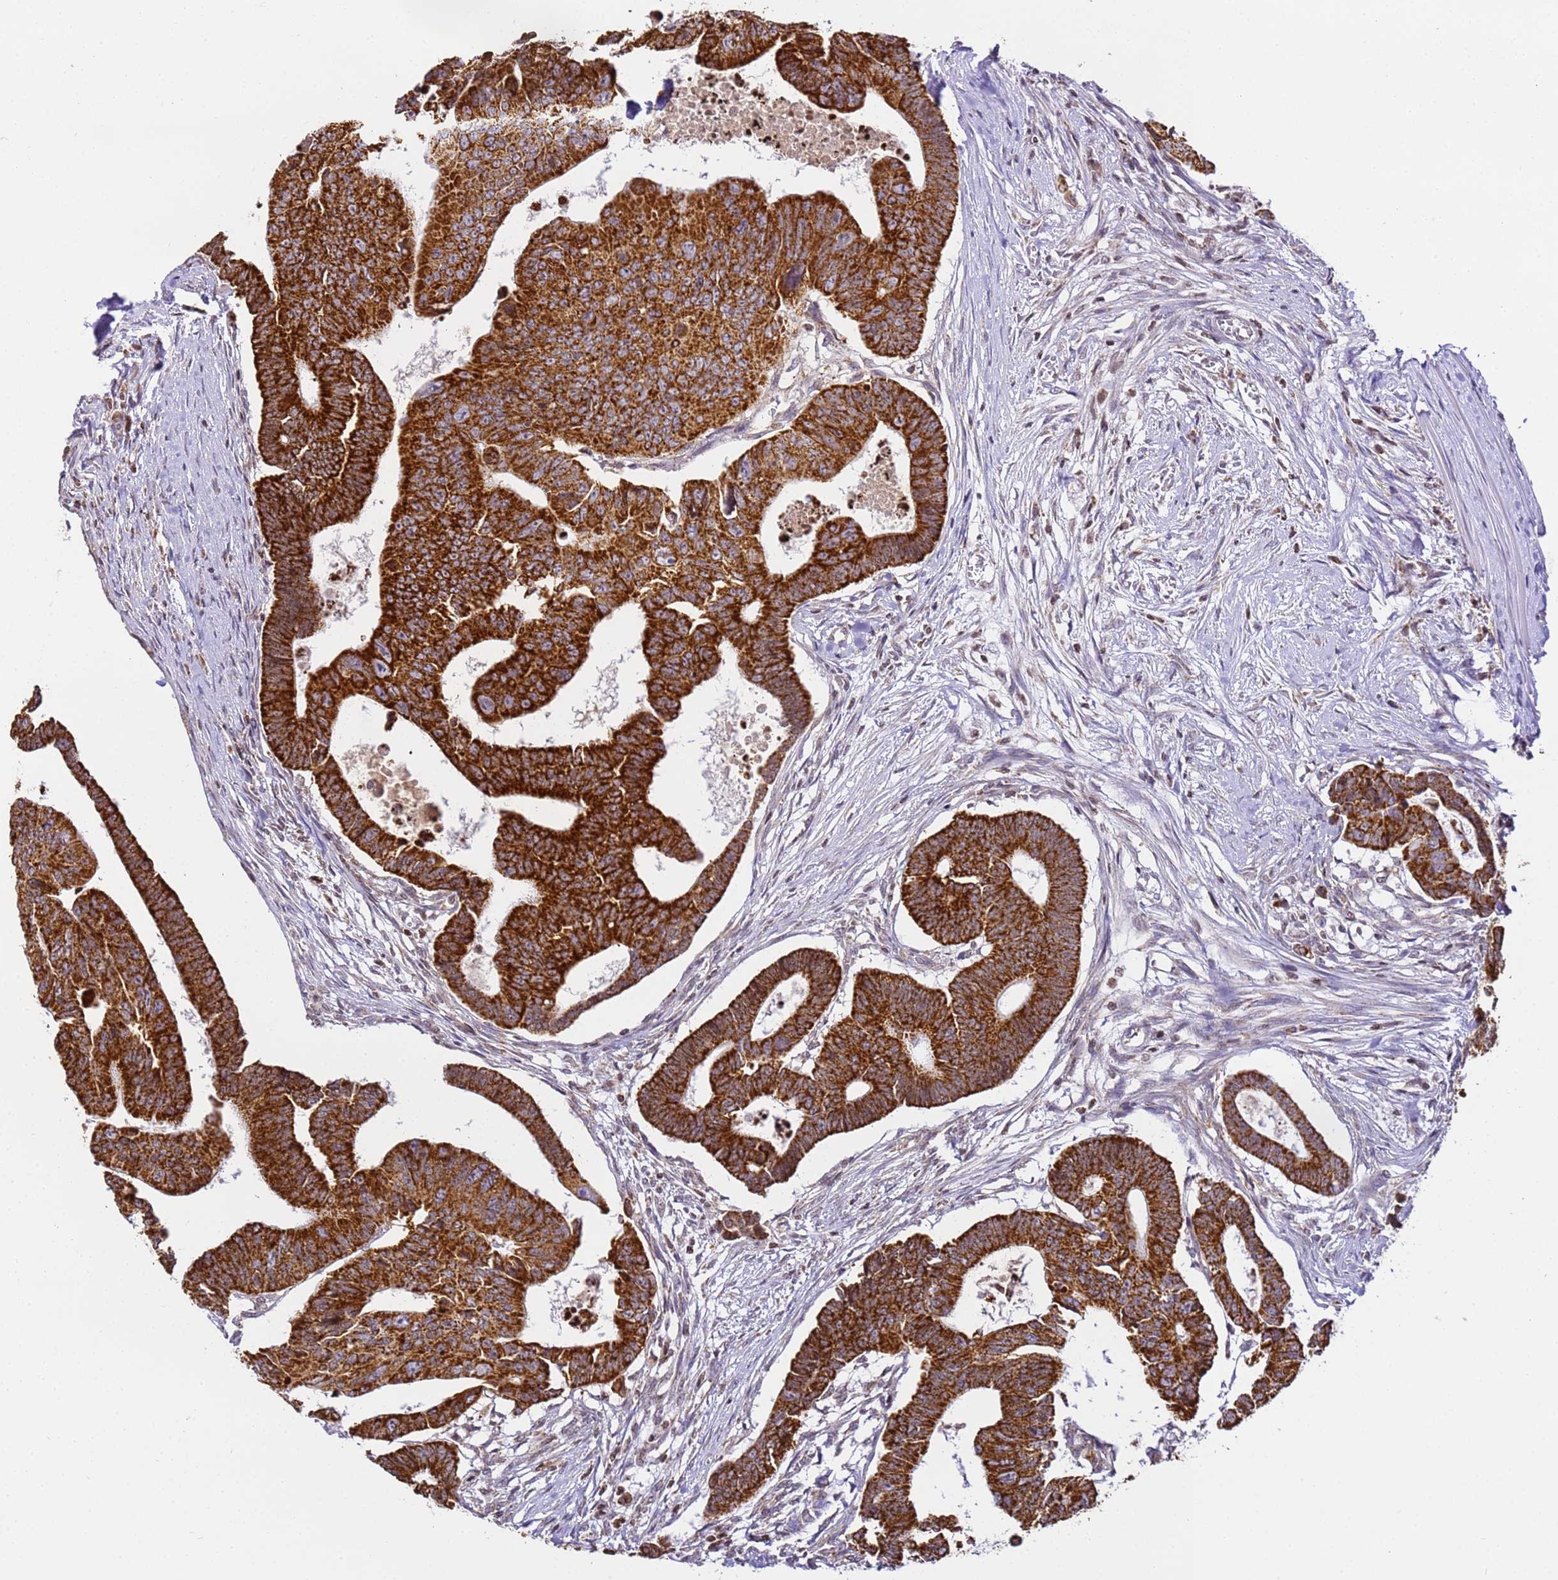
{"staining": {"intensity": "strong", "quantity": ">75%", "location": "cytoplasmic/membranous"}, "tissue": "colorectal cancer", "cell_type": "Tumor cells", "image_type": "cancer", "snomed": [{"axis": "morphology", "description": "Adenocarcinoma, NOS"}, {"axis": "topography", "description": "Rectum"}], "caption": "About >75% of tumor cells in human colorectal cancer exhibit strong cytoplasmic/membranous protein expression as visualized by brown immunohistochemical staining.", "gene": "HSPE1", "patient": {"sex": "female", "age": 65}}